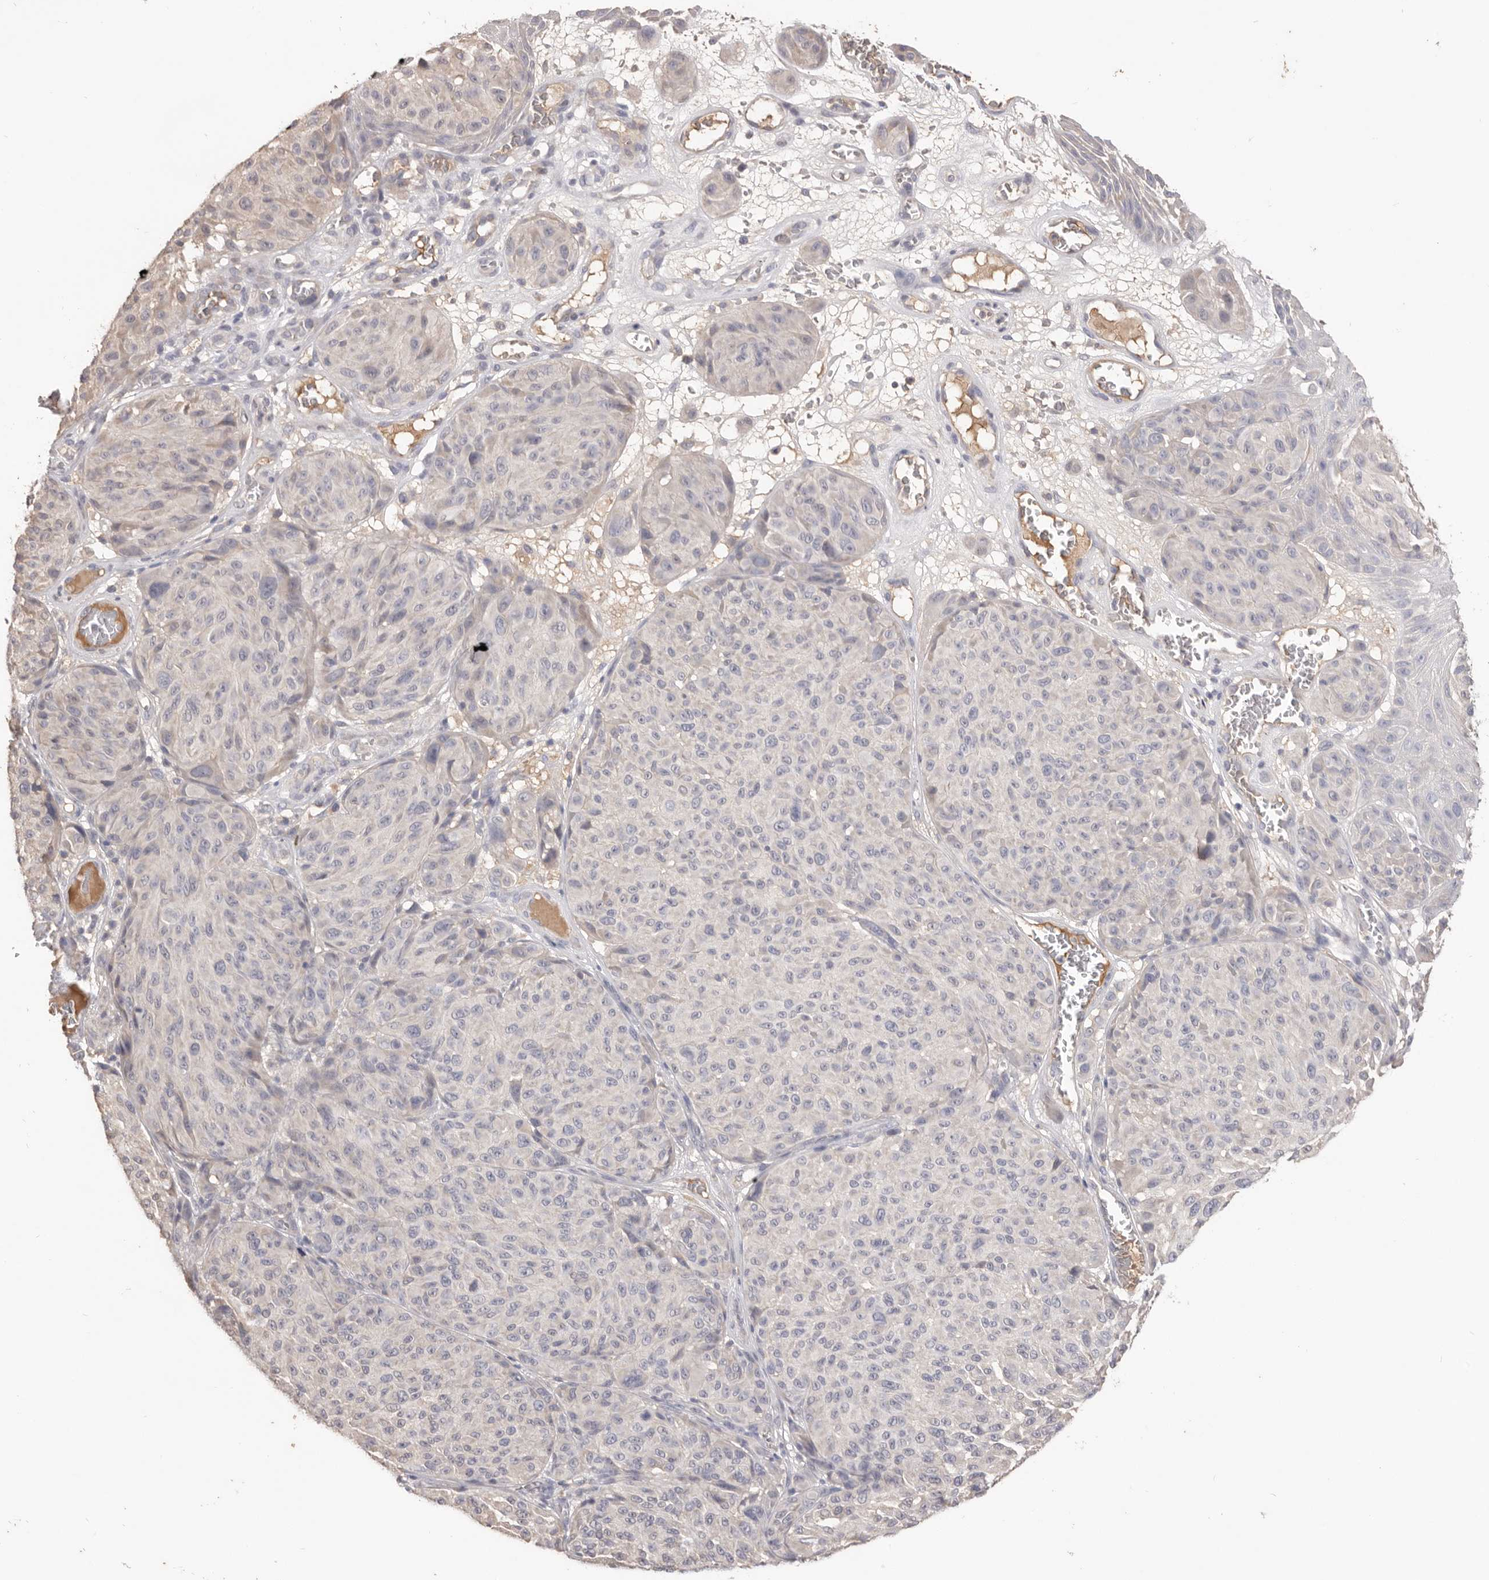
{"staining": {"intensity": "negative", "quantity": "none", "location": "none"}, "tissue": "melanoma", "cell_type": "Tumor cells", "image_type": "cancer", "snomed": [{"axis": "morphology", "description": "Malignant melanoma, NOS"}, {"axis": "topography", "description": "Skin"}], "caption": "Immunohistochemistry (IHC) micrograph of melanoma stained for a protein (brown), which reveals no staining in tumor cells.", "gene": "HCAR2", "patient": {"sex": "male", "age": 83}}